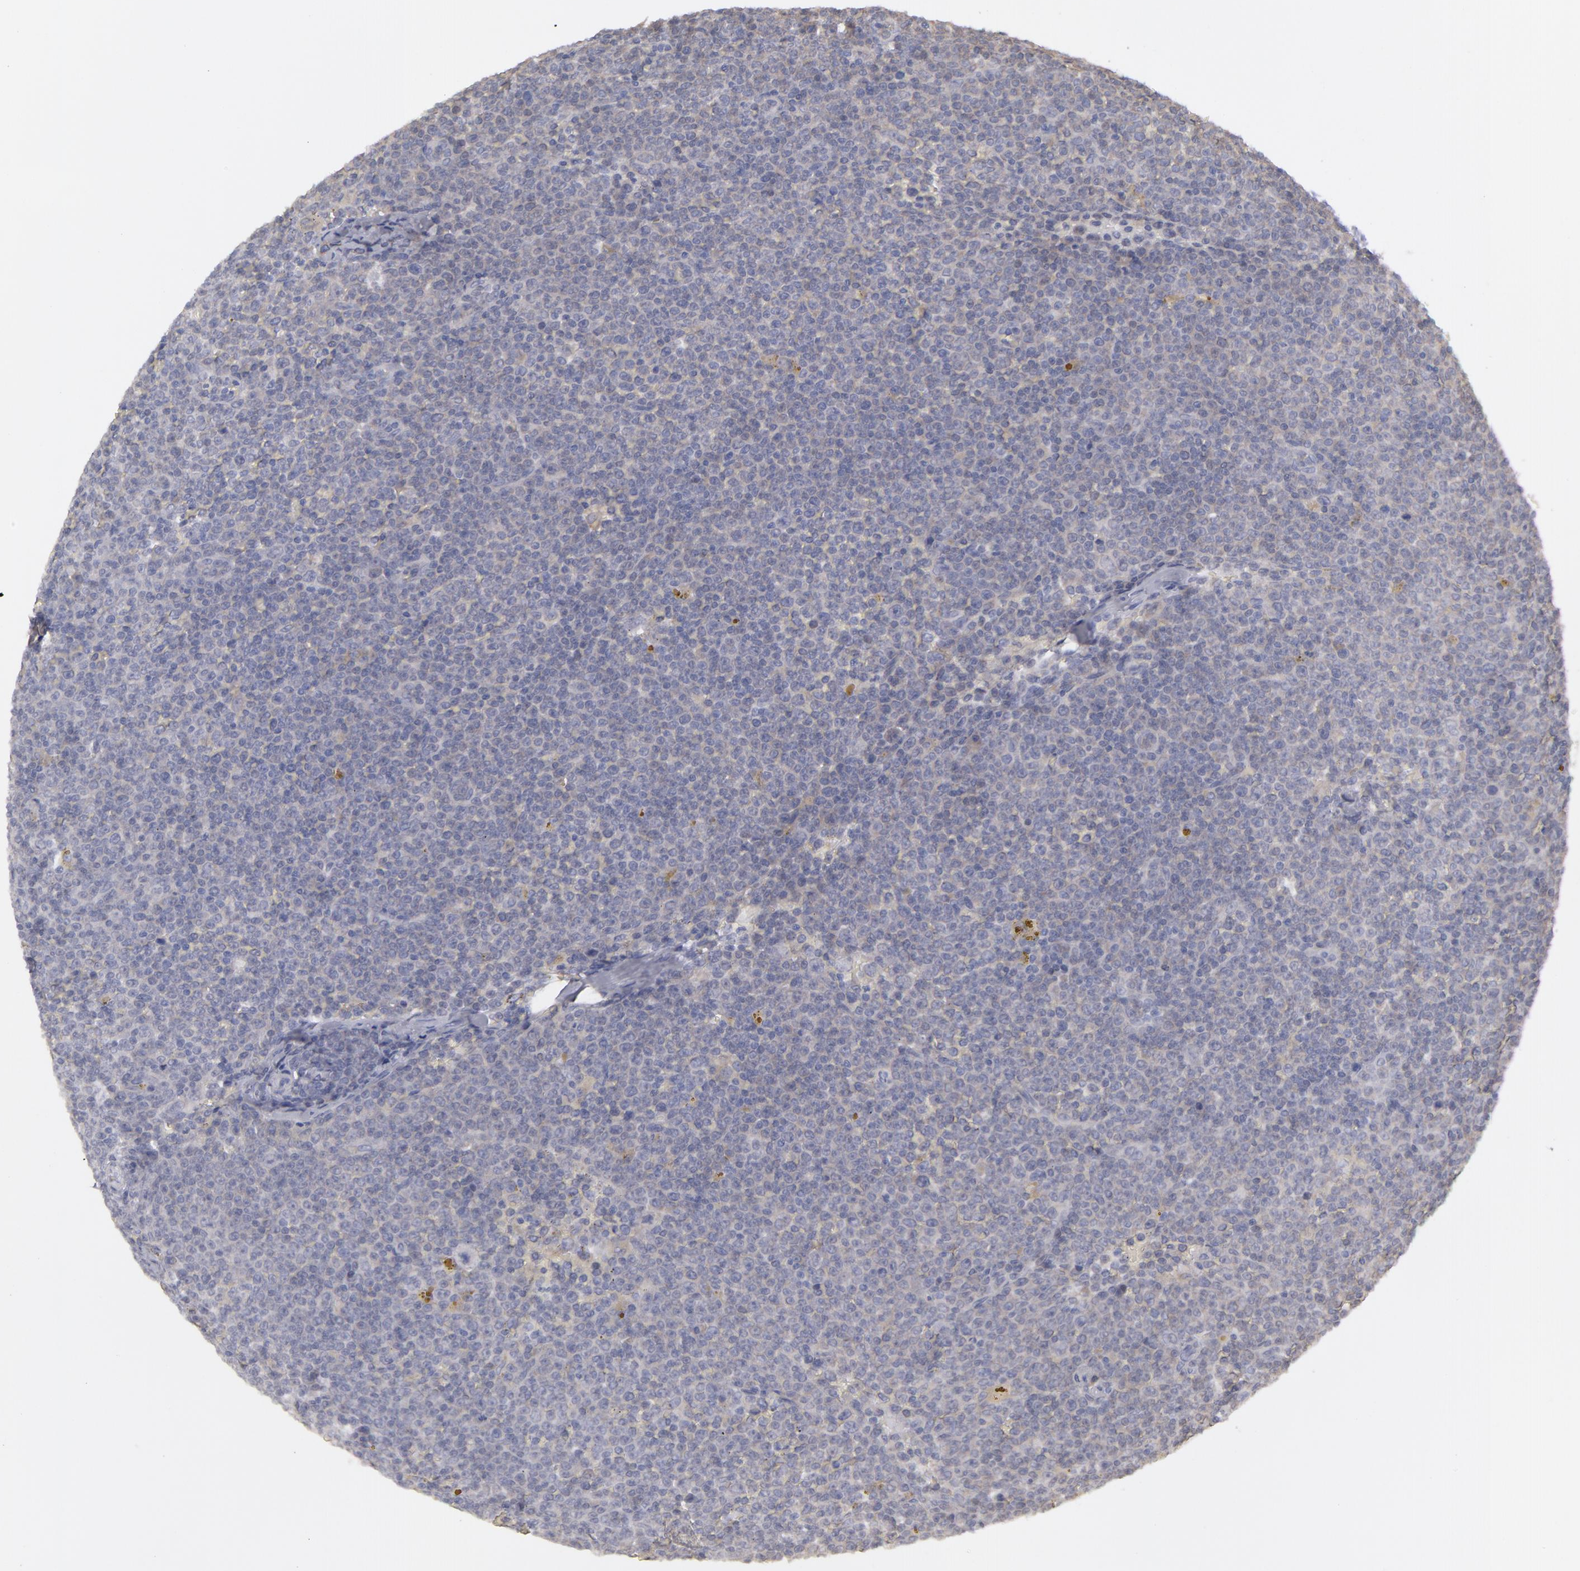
{"staining": {"intensity": "weak", "quantity": "<25%", "location": "cytoplasmic/membranous"}, "tissue": "lymphoma", "cell_type": "Tumor cells", "image_type": "cancer", "snomed": [{"axis": "morphology", "description": "Malignant lymphoma, non-Hodgkin's type, Low grade"}, {"axis": "topography", "description": "Lymph node"}], "caption": "Lymphoma was stained to show a protein in brown. There is no significant staining in tumor cells.", "gene": "MTHFD1", "patient": {"sex": "male", "age": 50}}